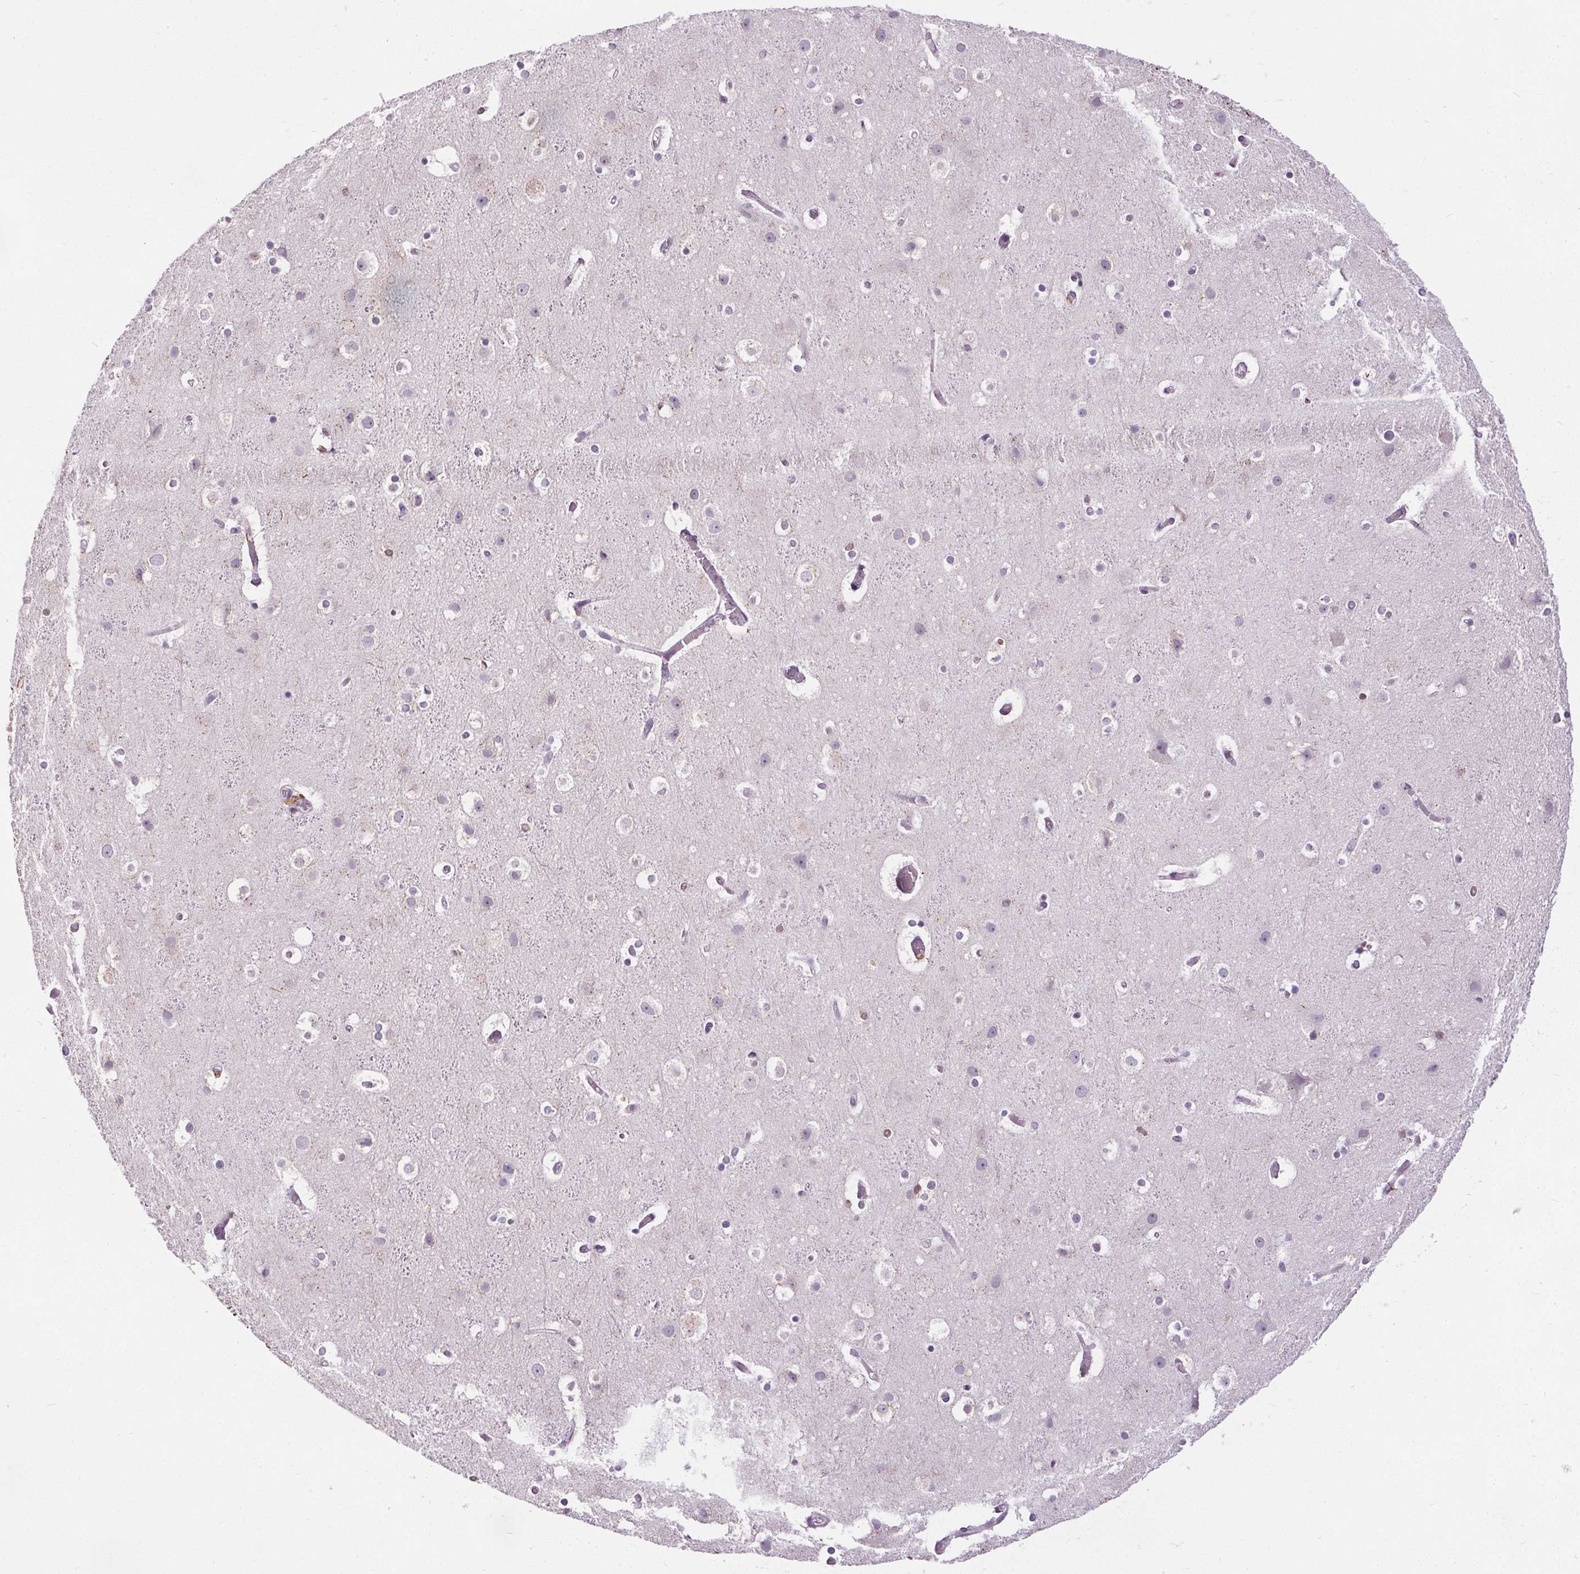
{"staining": {"intensity": "negative", "quantity": "none", "location": "none"}, "tissue": "cerebral cortex", "cell_type": "Endothelial cells", "image_type": "normal", "snomed": [{"axis": "morphology", "description": "Normal tissue, NOS"}, {"axis": "topography", "description": "Cerebral cortex"}], "caption": "Immunohistochemistry histopathology image of normal human cerebral cortex stained for a protein (brown), which exhibits no positivity in endothelial cells.", "gene": "TMEM240", "patient": {"sex": "female", "age": 52}}